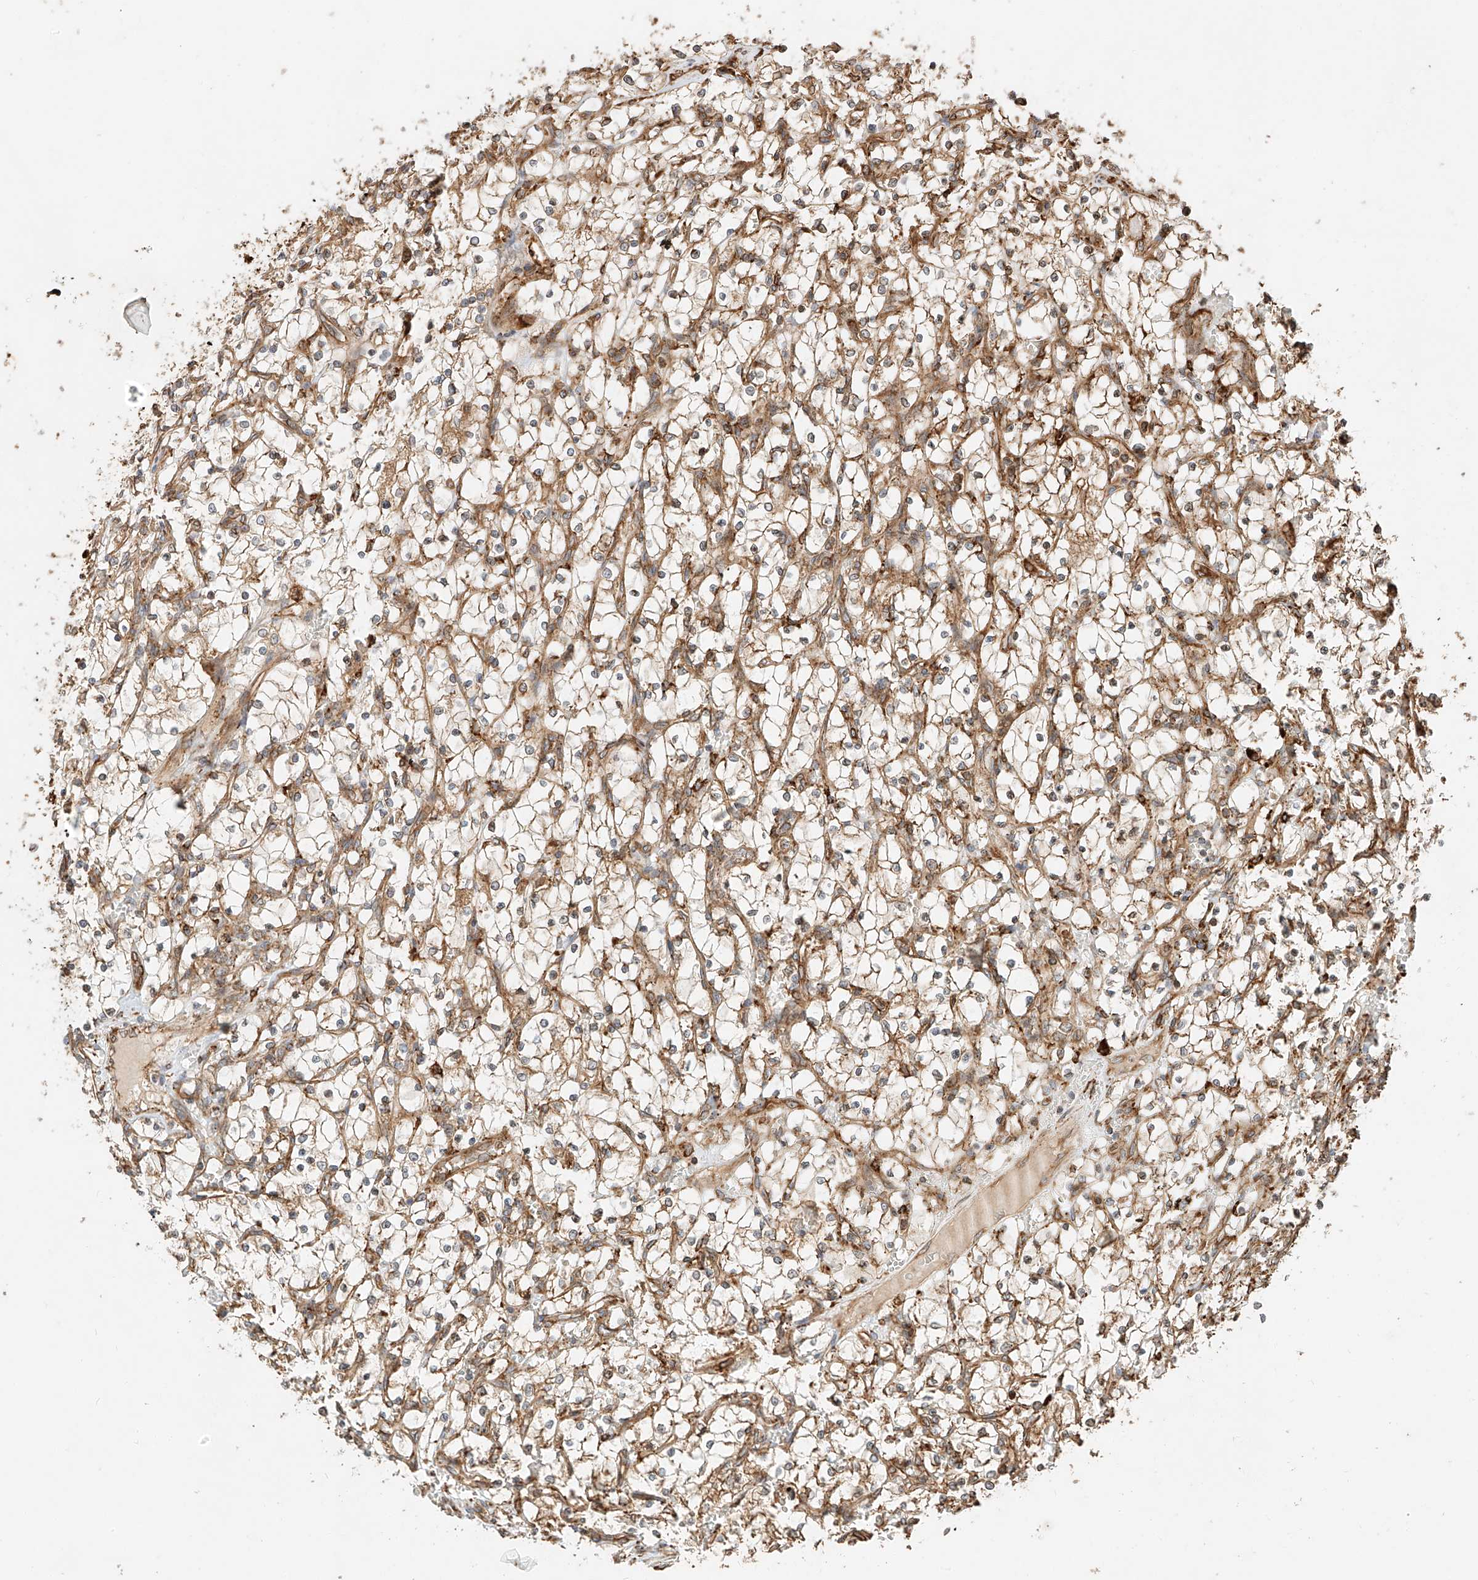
{"staining": {"intensity": "weak", "quantity": ">75%", "location": "cytoplasmic/membranous"}, "tissue": "renal cancer", "cell_type": "Tumor cells", "image_type": "cancer", "snomed": [{"axis": "morphology", "description": "Adenocarcinoma, NOS"}, {"axis": "topography", "description": "Kidney"}], "caption": "Weak cytoplasmic/membranous protein expression is present in approximately >75% of tumor cells in renal adenocarcinoma.", "gene": "ZNF84", "patient": {"sex": "female", "age": 69}}